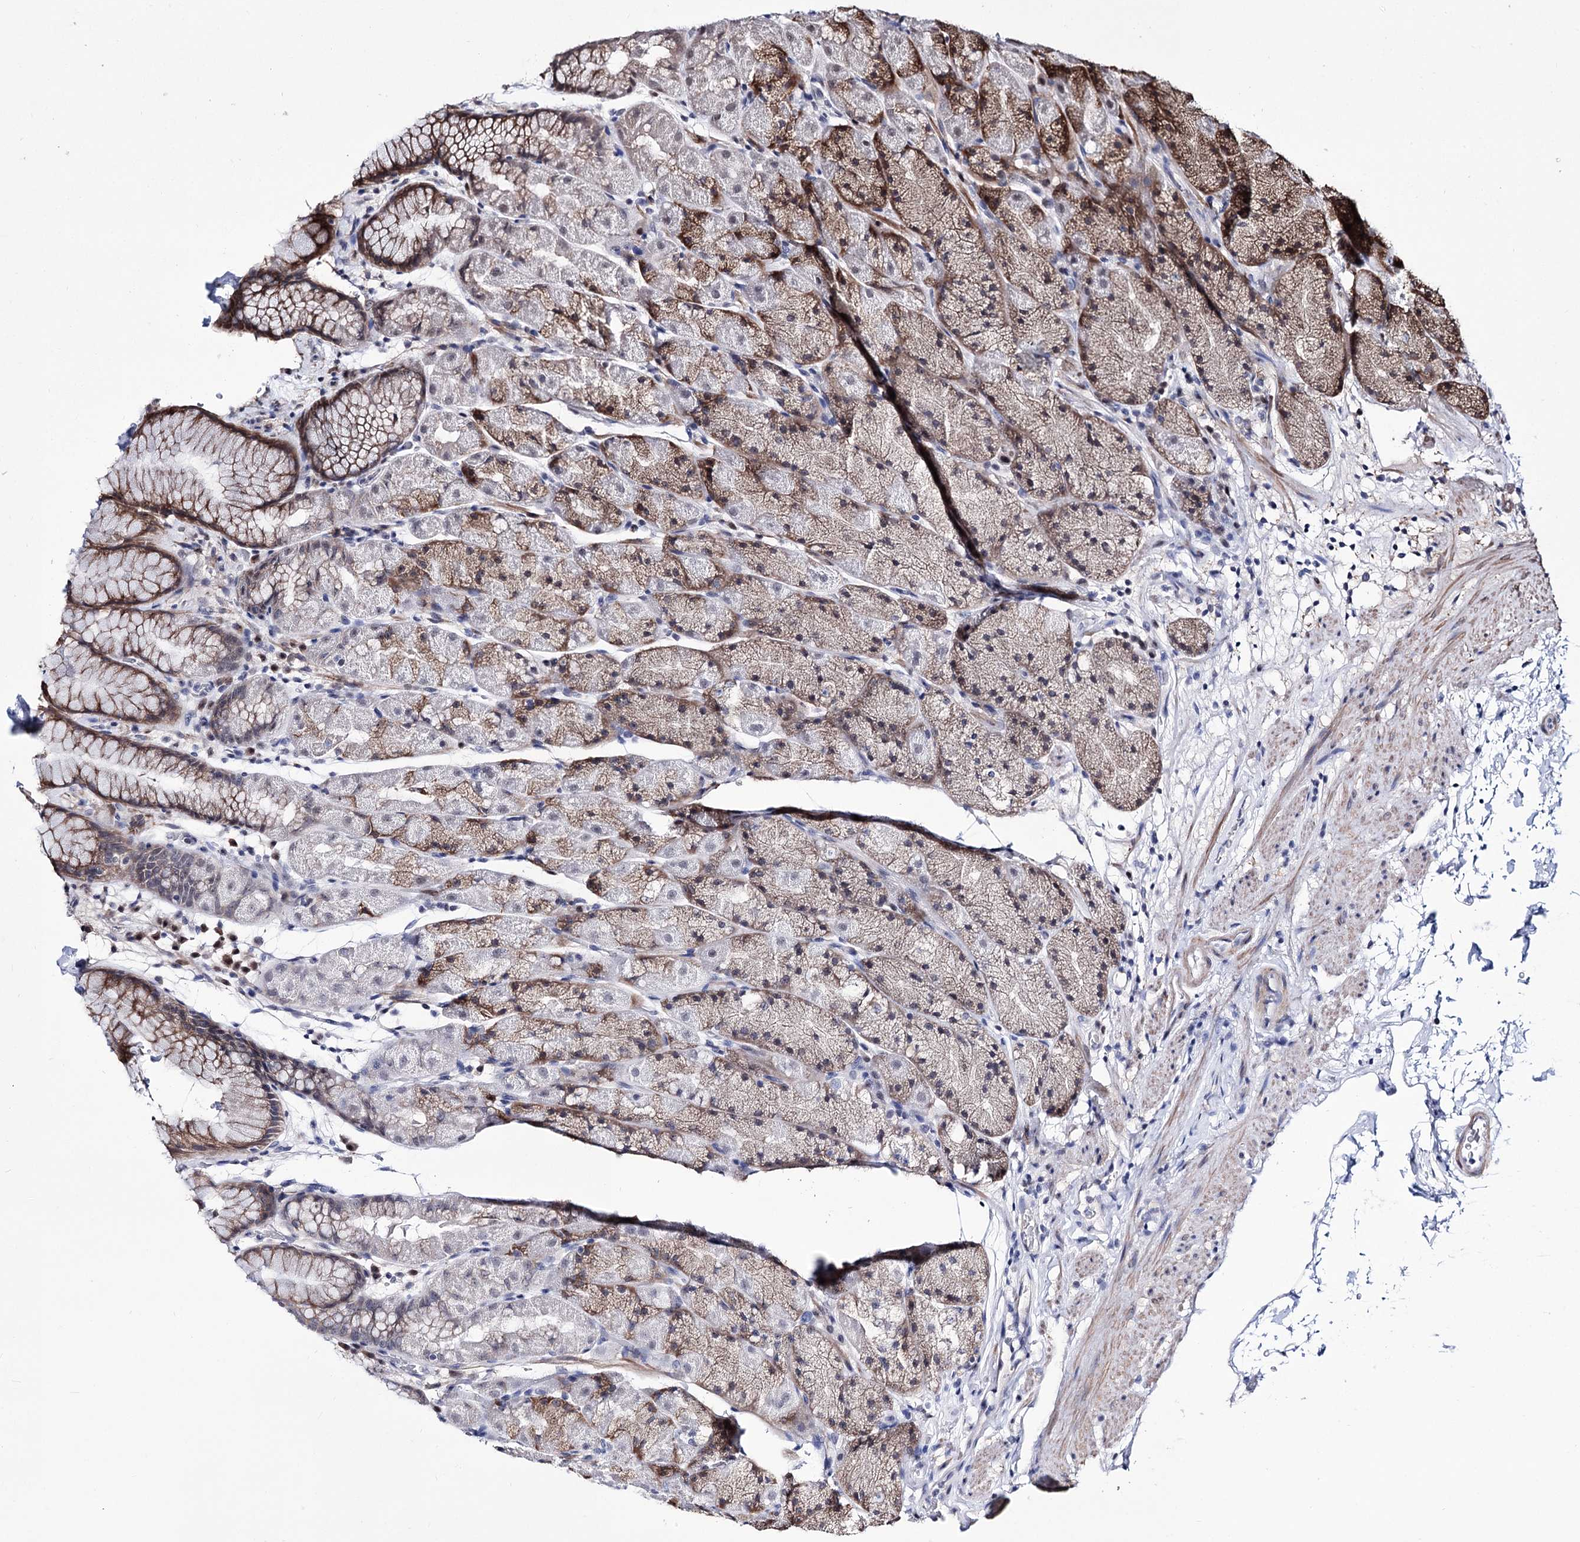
{"staining": {"intensity": "moderate", "quantity": "25%-75%", "location": "cytoplasmic/membranous"}, "tissue": "stomach", "cell_type": "Glandular cells", "image_type": "normal", "snomed": [{"axis": "morphology", "description": "Normal tissue, NOS"}, {"axis": "topography", "description": "Stomach, upper"}, {"axis": "topography", "description": "Stomach, lower"}], "caption": "High-magnification brightfield microscopy of normal stomach stained with DAB (brown) and counterstained with hematoxylin (blue). glandular cells exhibit moderate cytoplasmic/membranous staining is seen in approximately25%-75% of cells.", "gene": "PPRC1", "patient": {"sex": "male", "age": 67}}